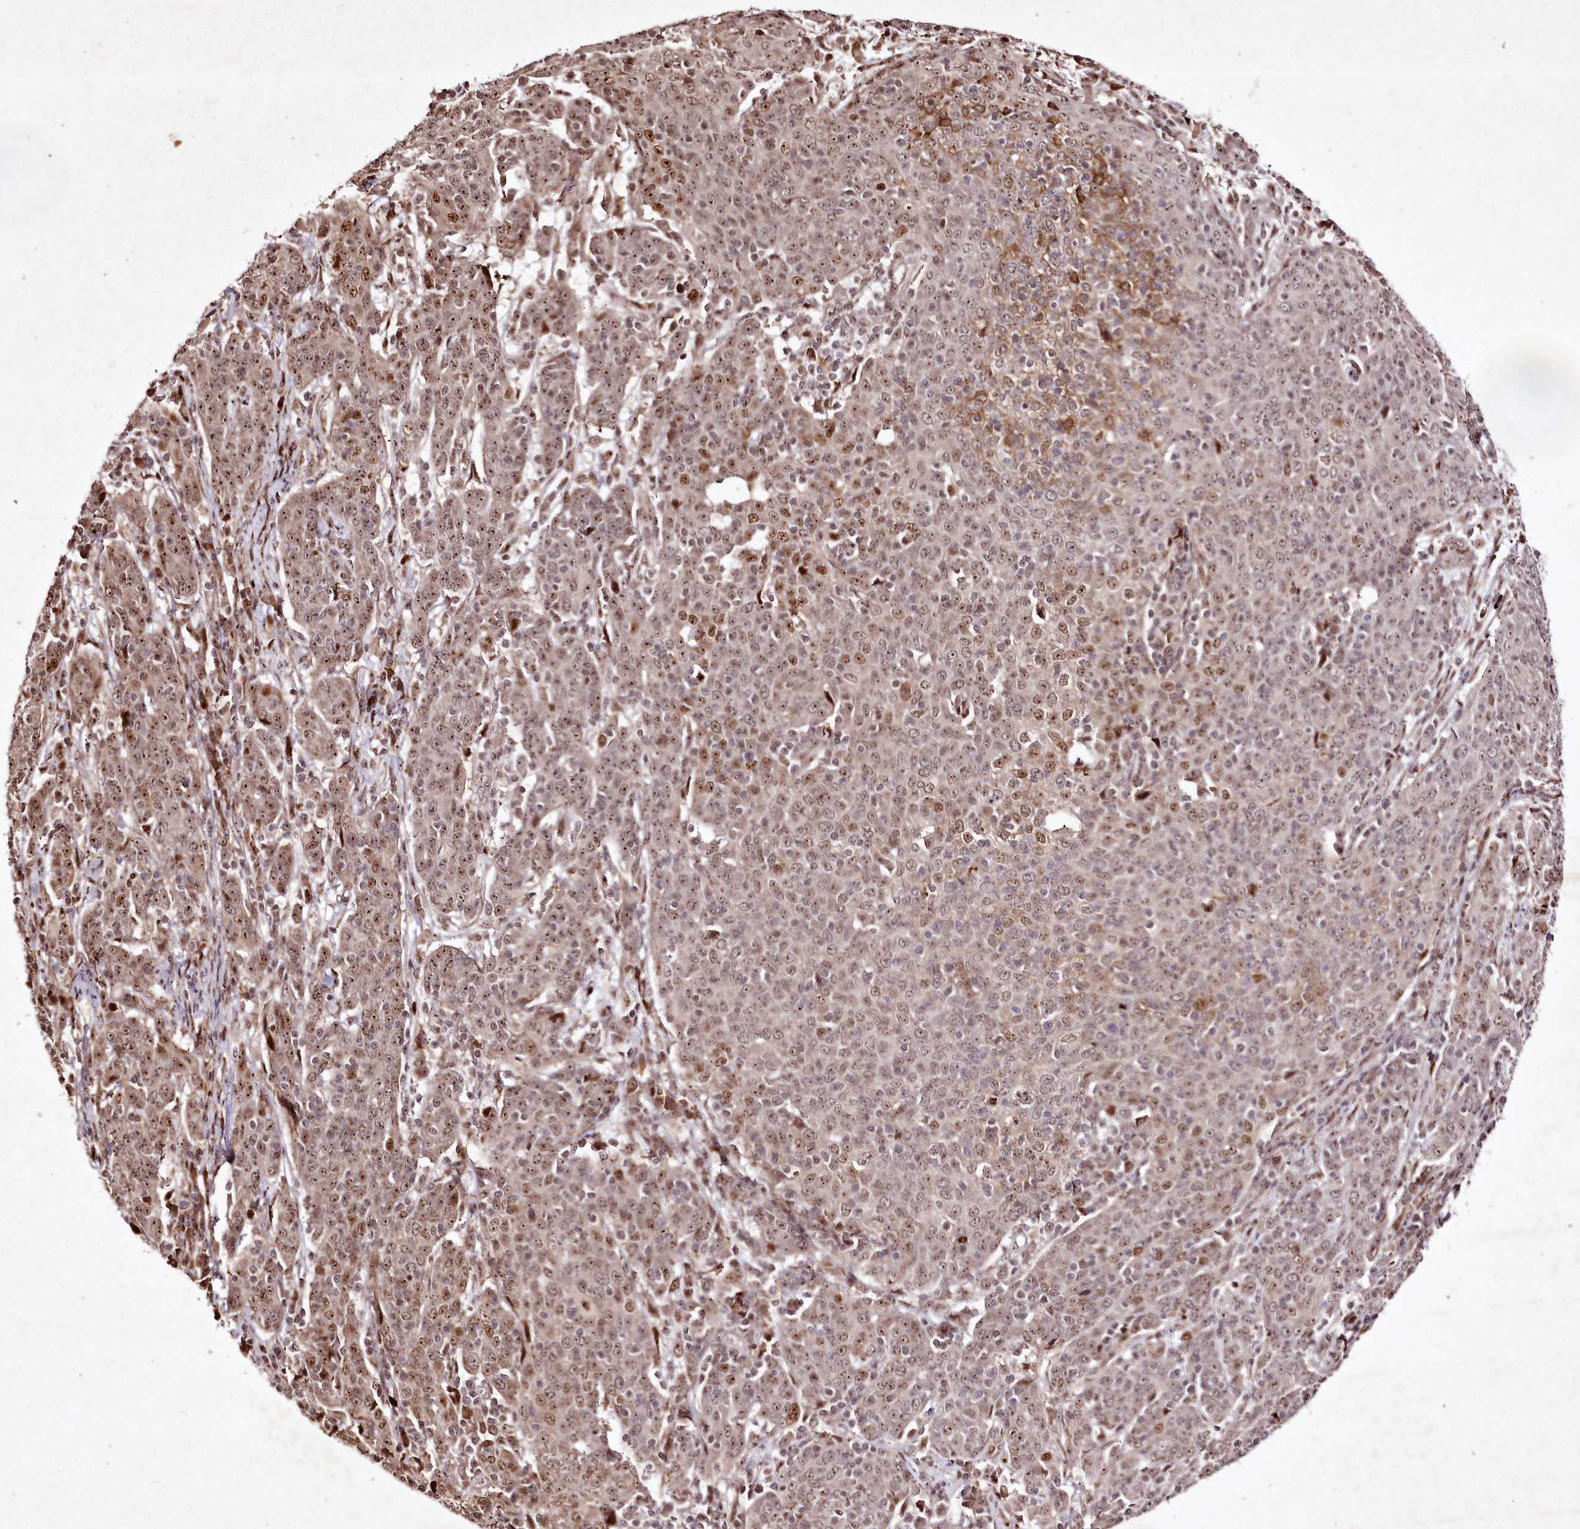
{"staining": {"intensity": "moderate", "quantity": ">75%", "location": "nuclear"}, "tissue": "cervical cancer", "cell_type": "Tumor cells", "image_type": "cancer", "snomed": [{"axis": "morphology", "description": "Squamous cell carcinoma, NOS"}, {"axis": "topography", "description": "Cervix"}], "caption": "Immunohistochemistry photomicrograph of human squamous cell carcinoma (cervical) stained for a protein (brown), which reveals medium levels of moderate nuclear expression in approximately >75% of tumor cells.", "gene": "DMP1", "patient": {"sex": "female", "age": 67}}